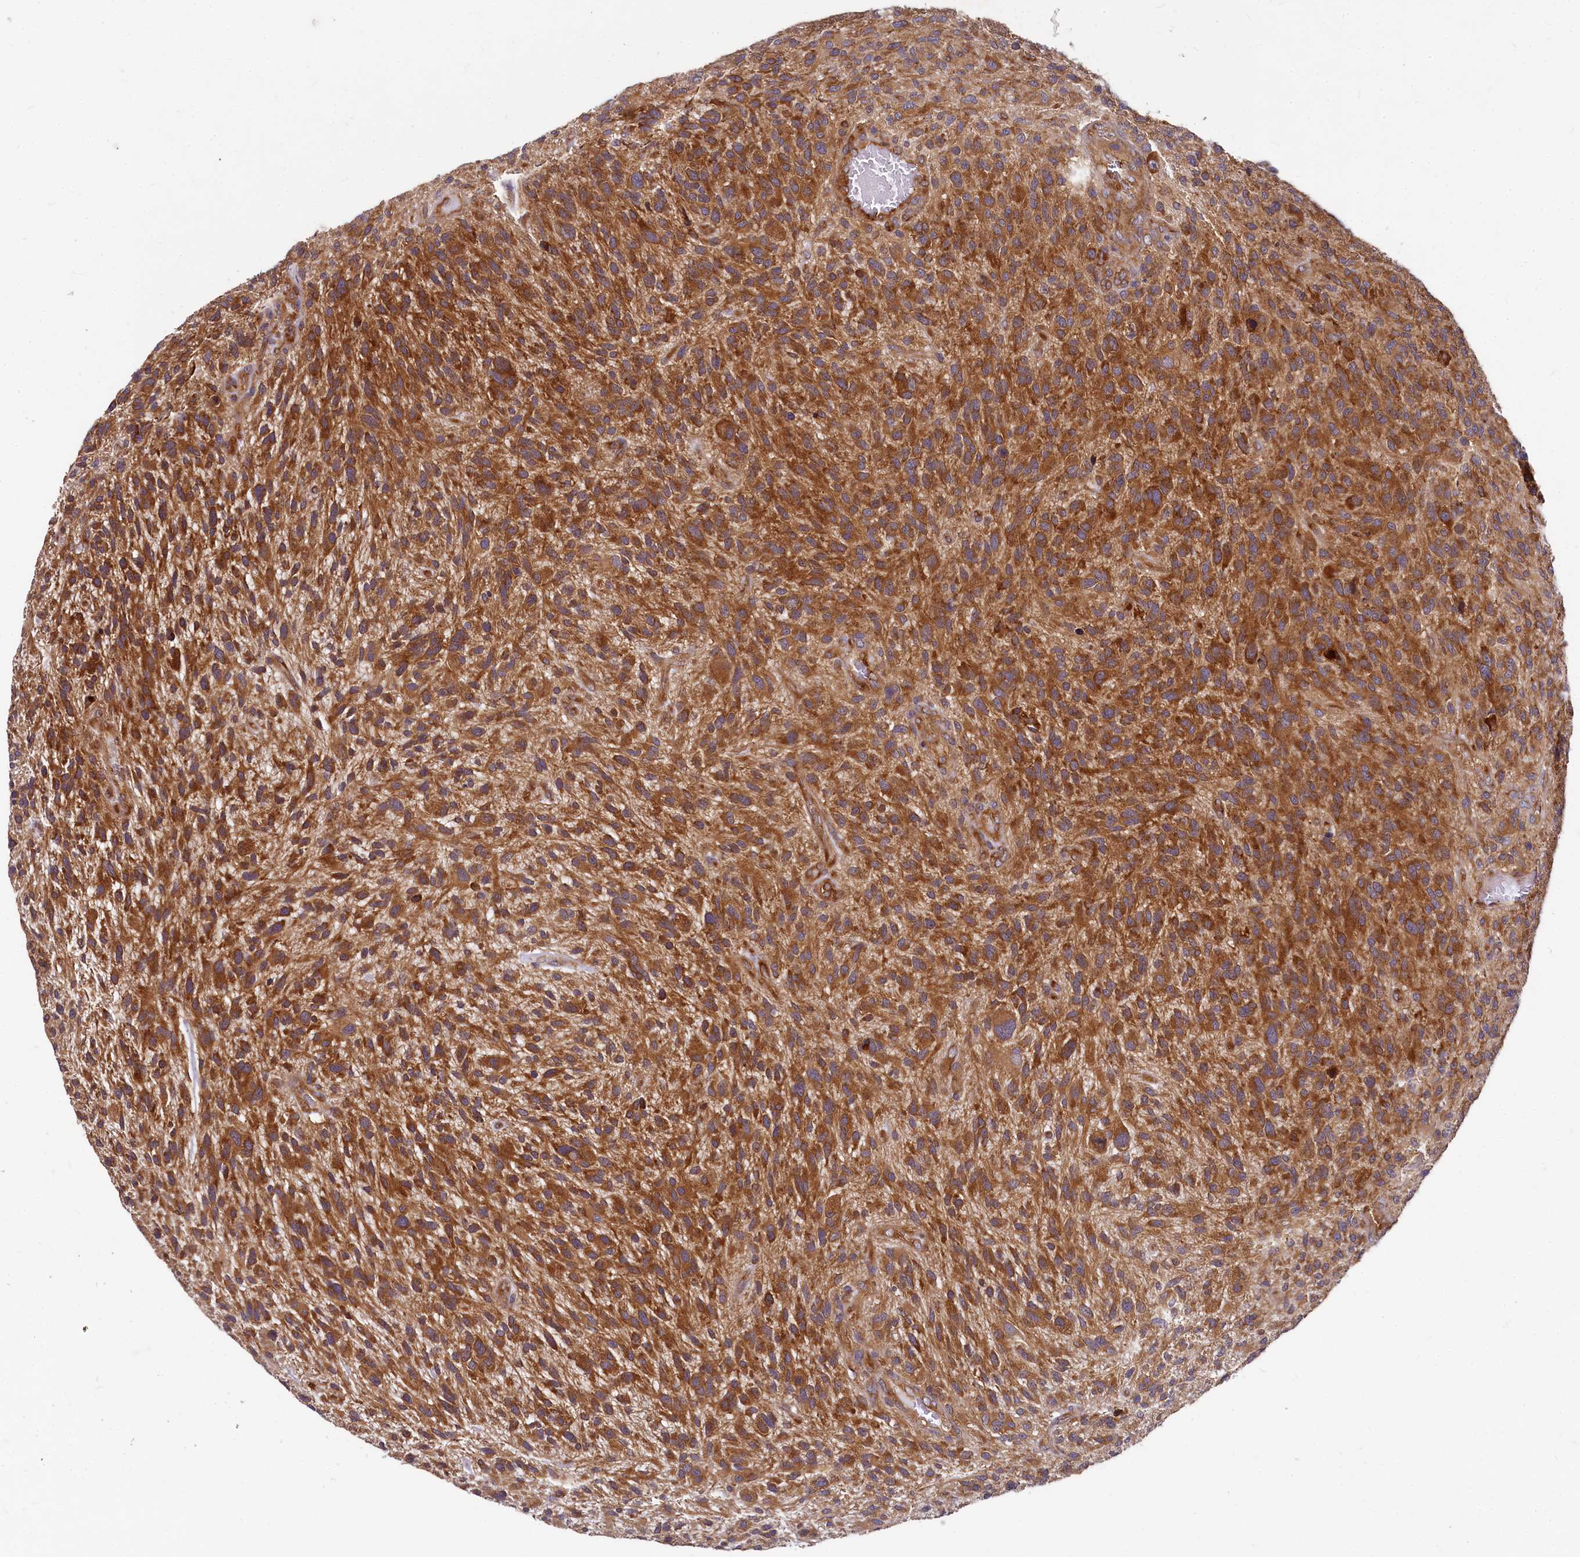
{"staining": {"intensity": "strong", "quantity": ">75%", "location": "cytoplasmic/membranous"}, "tissue": "glioma", "cell_type": "Tumor cells", "image_type": "cancer", "snomed": [{"axis": "morphology", "description": "Glioma, malignant, High grade"}, {"axis": "topography", "description": "Brain"}], "caption": "Glioma stained with a protein marker displays strong staining in tumor cells.", "gene": "EIF2B2", "patient": {"sex": "male", "age": 47}}